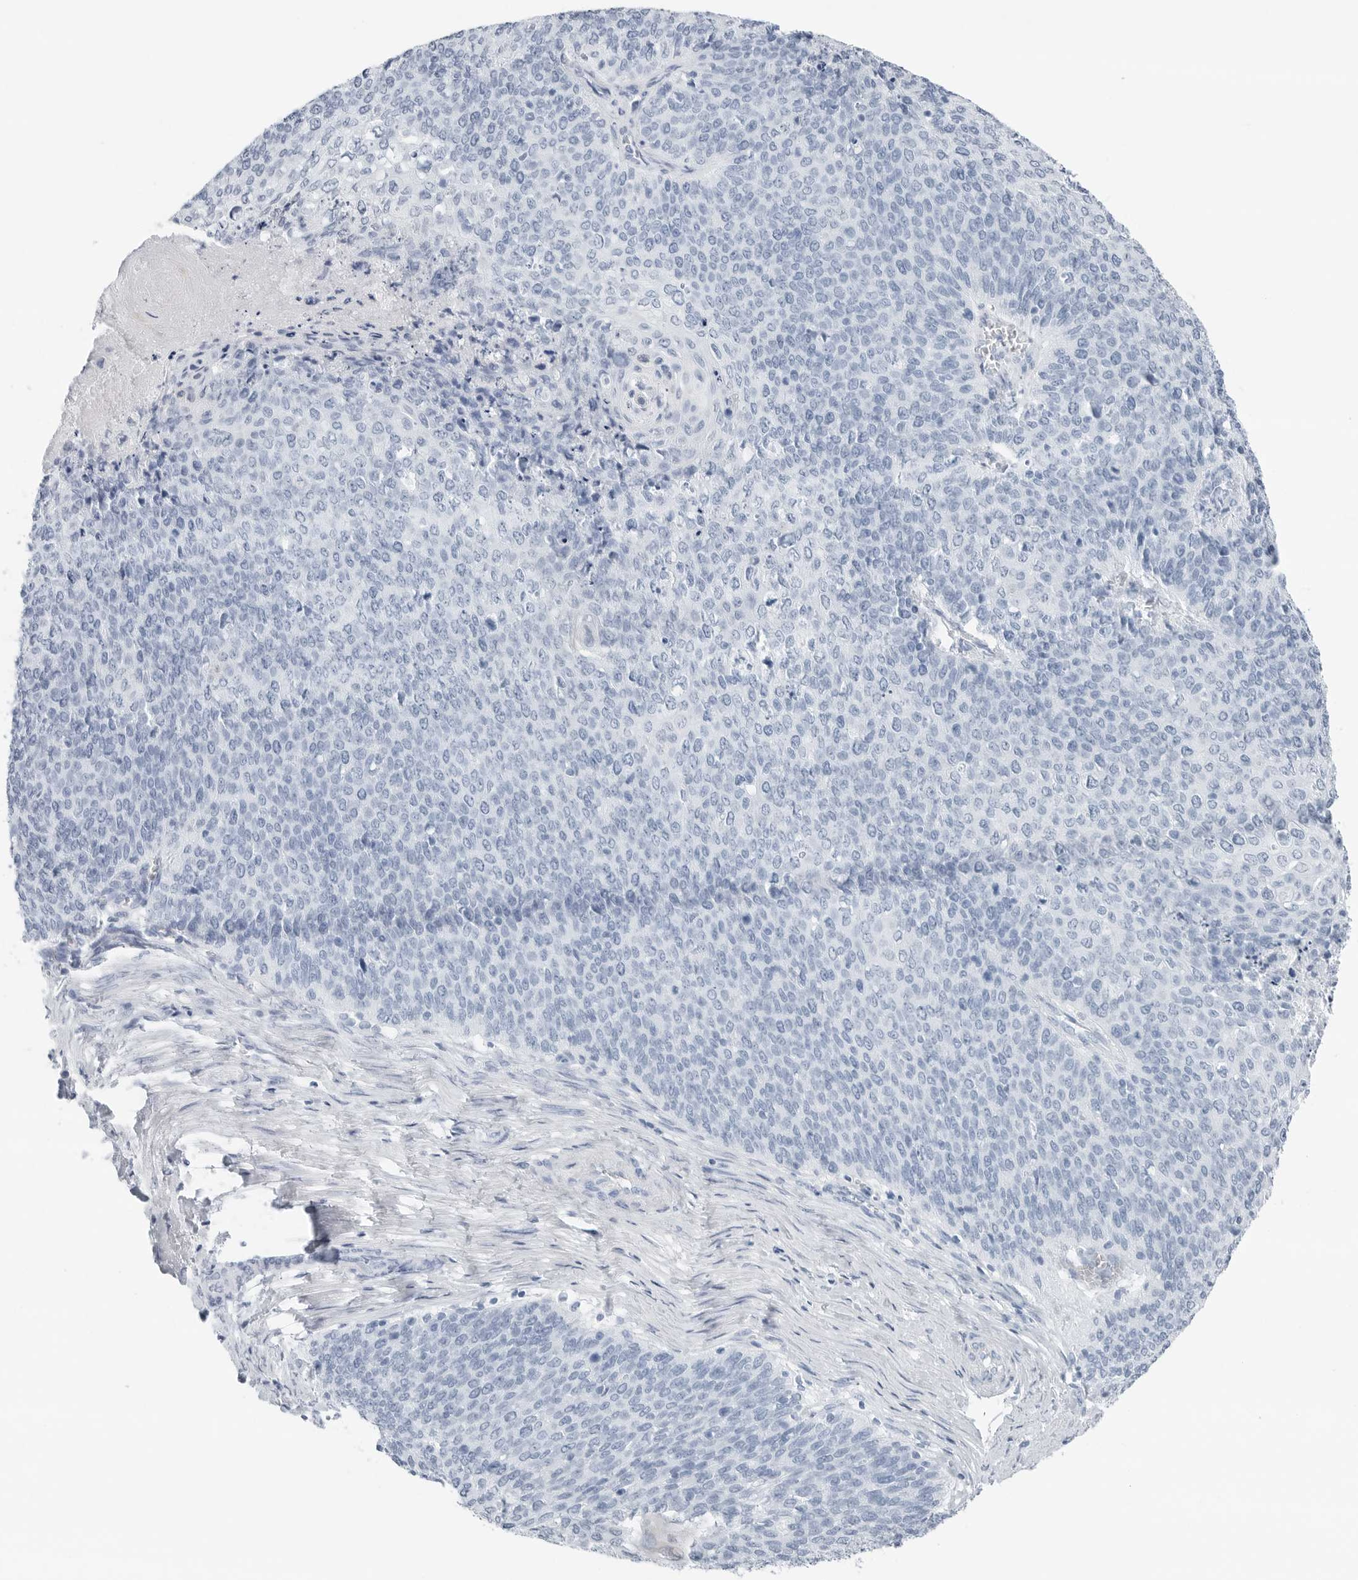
{"staining": {"intensity": "negative", "quantity": "none", "location": "none"}, "tissue": "cervical cancer", "cell_type": "Tumor cells", "image_type": "cancer", "snomed": [{"axis": "morphology", "description": "Squamous cell carcinoma, NOS"}, {"axis": "topography", "description": "Cervix"}], "caption": "Tumor cells are negative for protein expression in human cervical cancer.", "gene": "SLPI", "patient": {"sex": "female", "age": 39}}